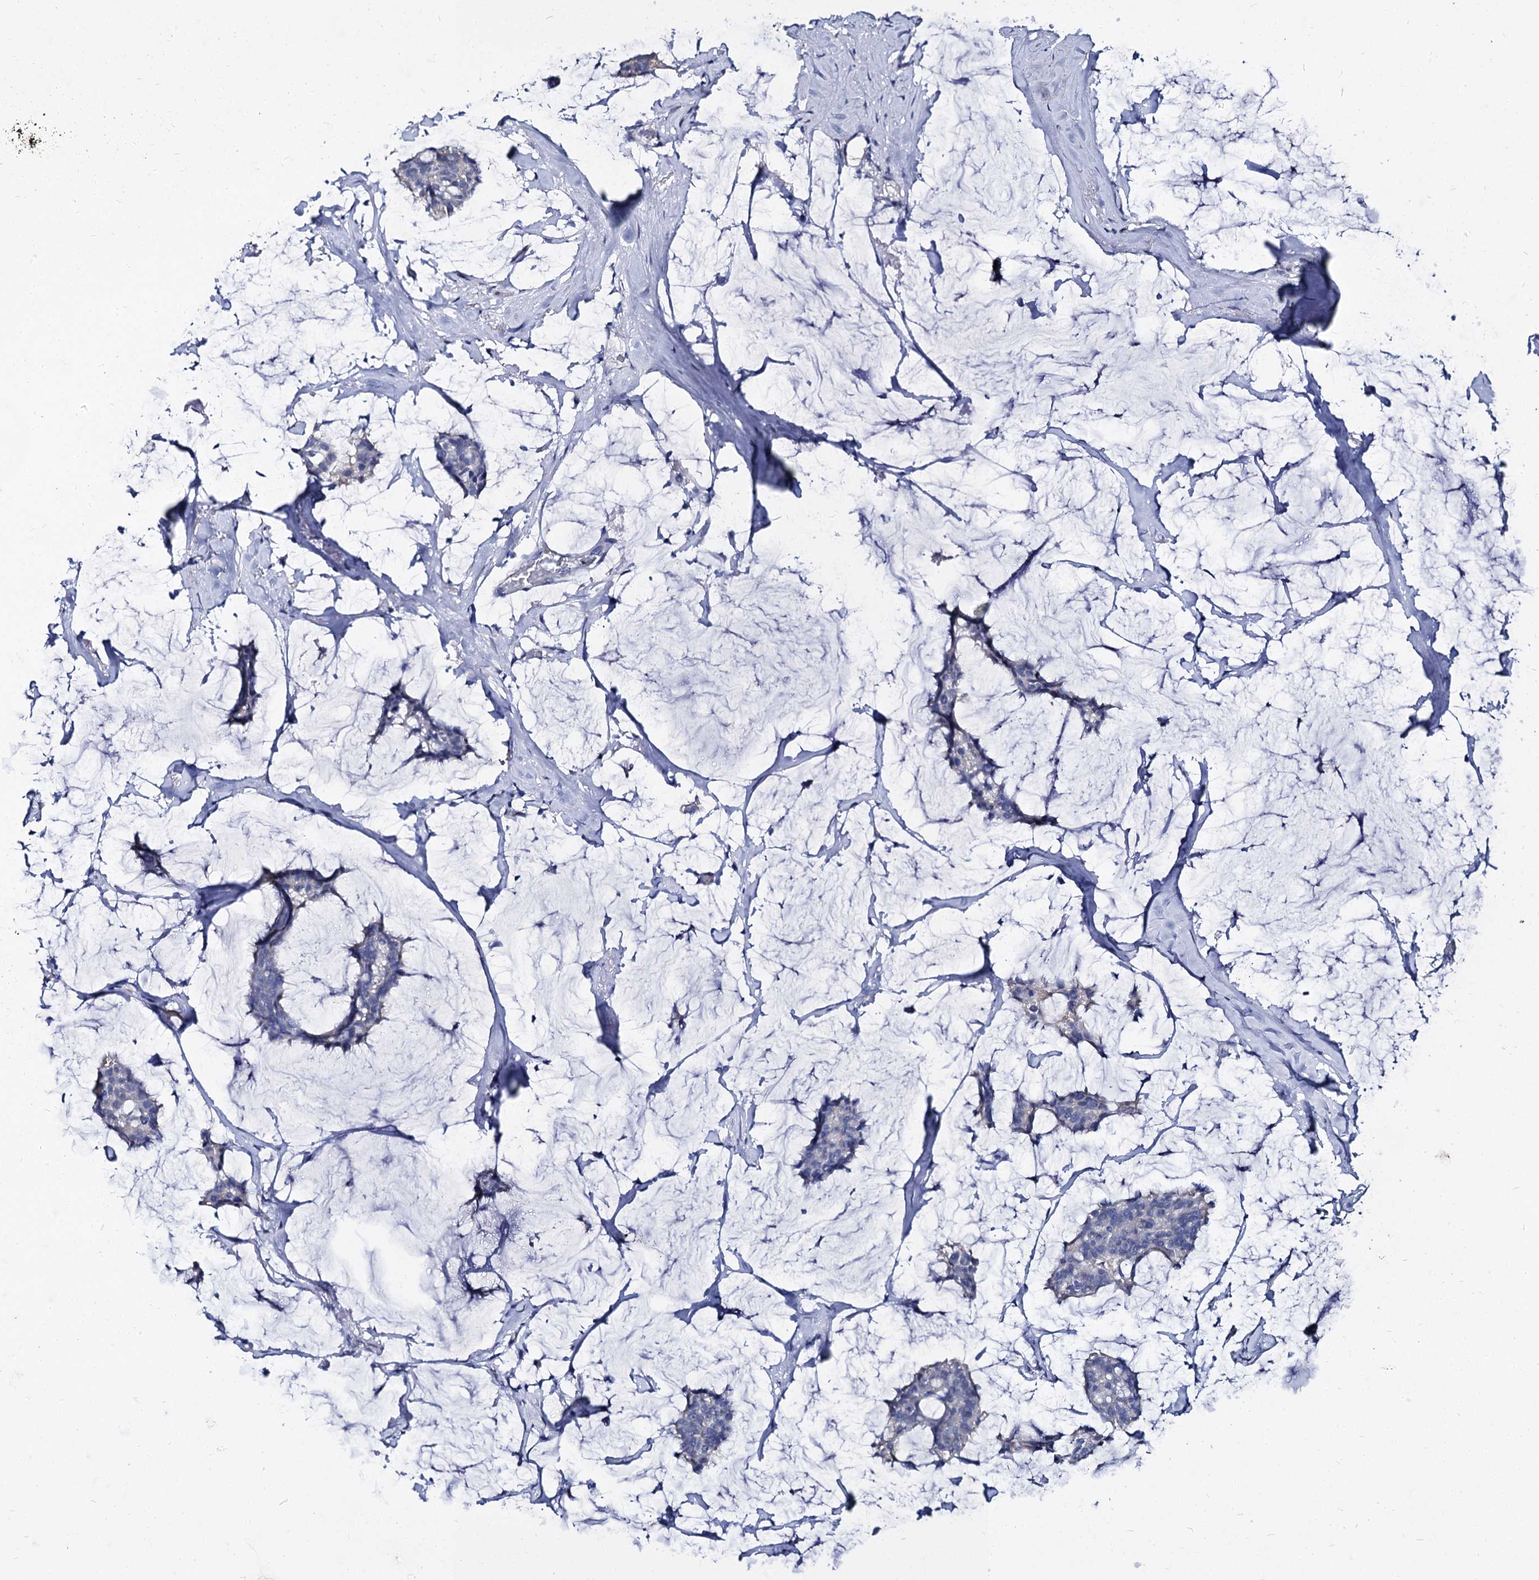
{"staining": {"intensity": "negative", "quantity": "none", "location": "none"}, "tissue": "breast cancer", "cell_type": "Tumor cells", "image_type": "cancer", "snomed": [{"axis": "morphology", "description": "Duct carcinoma"}, {"axis": "topography", "description": "Breast"}], "caption": "Intraductal carcinoma (breast) was stained to show a protein in brown. There is no significant staining in tumor cells.", "gene": "CBFB", "patient": {"sex": "female", "age": 93}}